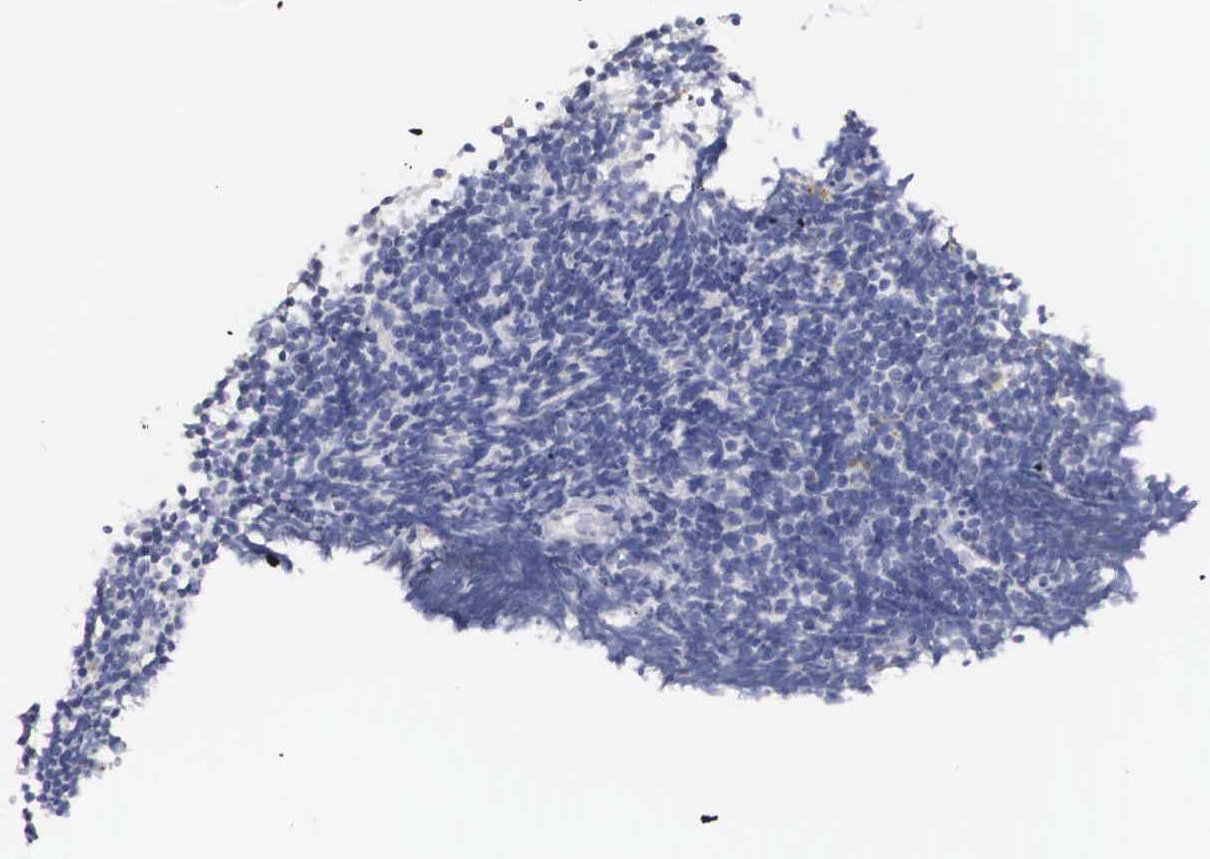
{"staining": {"intensity": "negative", "quantity": "none", "location": "none"}, "tissue": "lymphoma", "cell_type": "Tumor cells", "image_type": "cancer", "snomed": [{"axis": "morphology", "description": "Malignant lymphoma, non-Hodgkin's type, Low grade"}, {"axis": "topography", "description": "Lymph node"}], "caption": "Immunohistochemistry (IHC) micrograph of lymphoma stained for a protein (brown), which exhibits no expression in tumor cells.", "gene": "ARMCX3", "patient": {"sex": "female", "age": 51}}